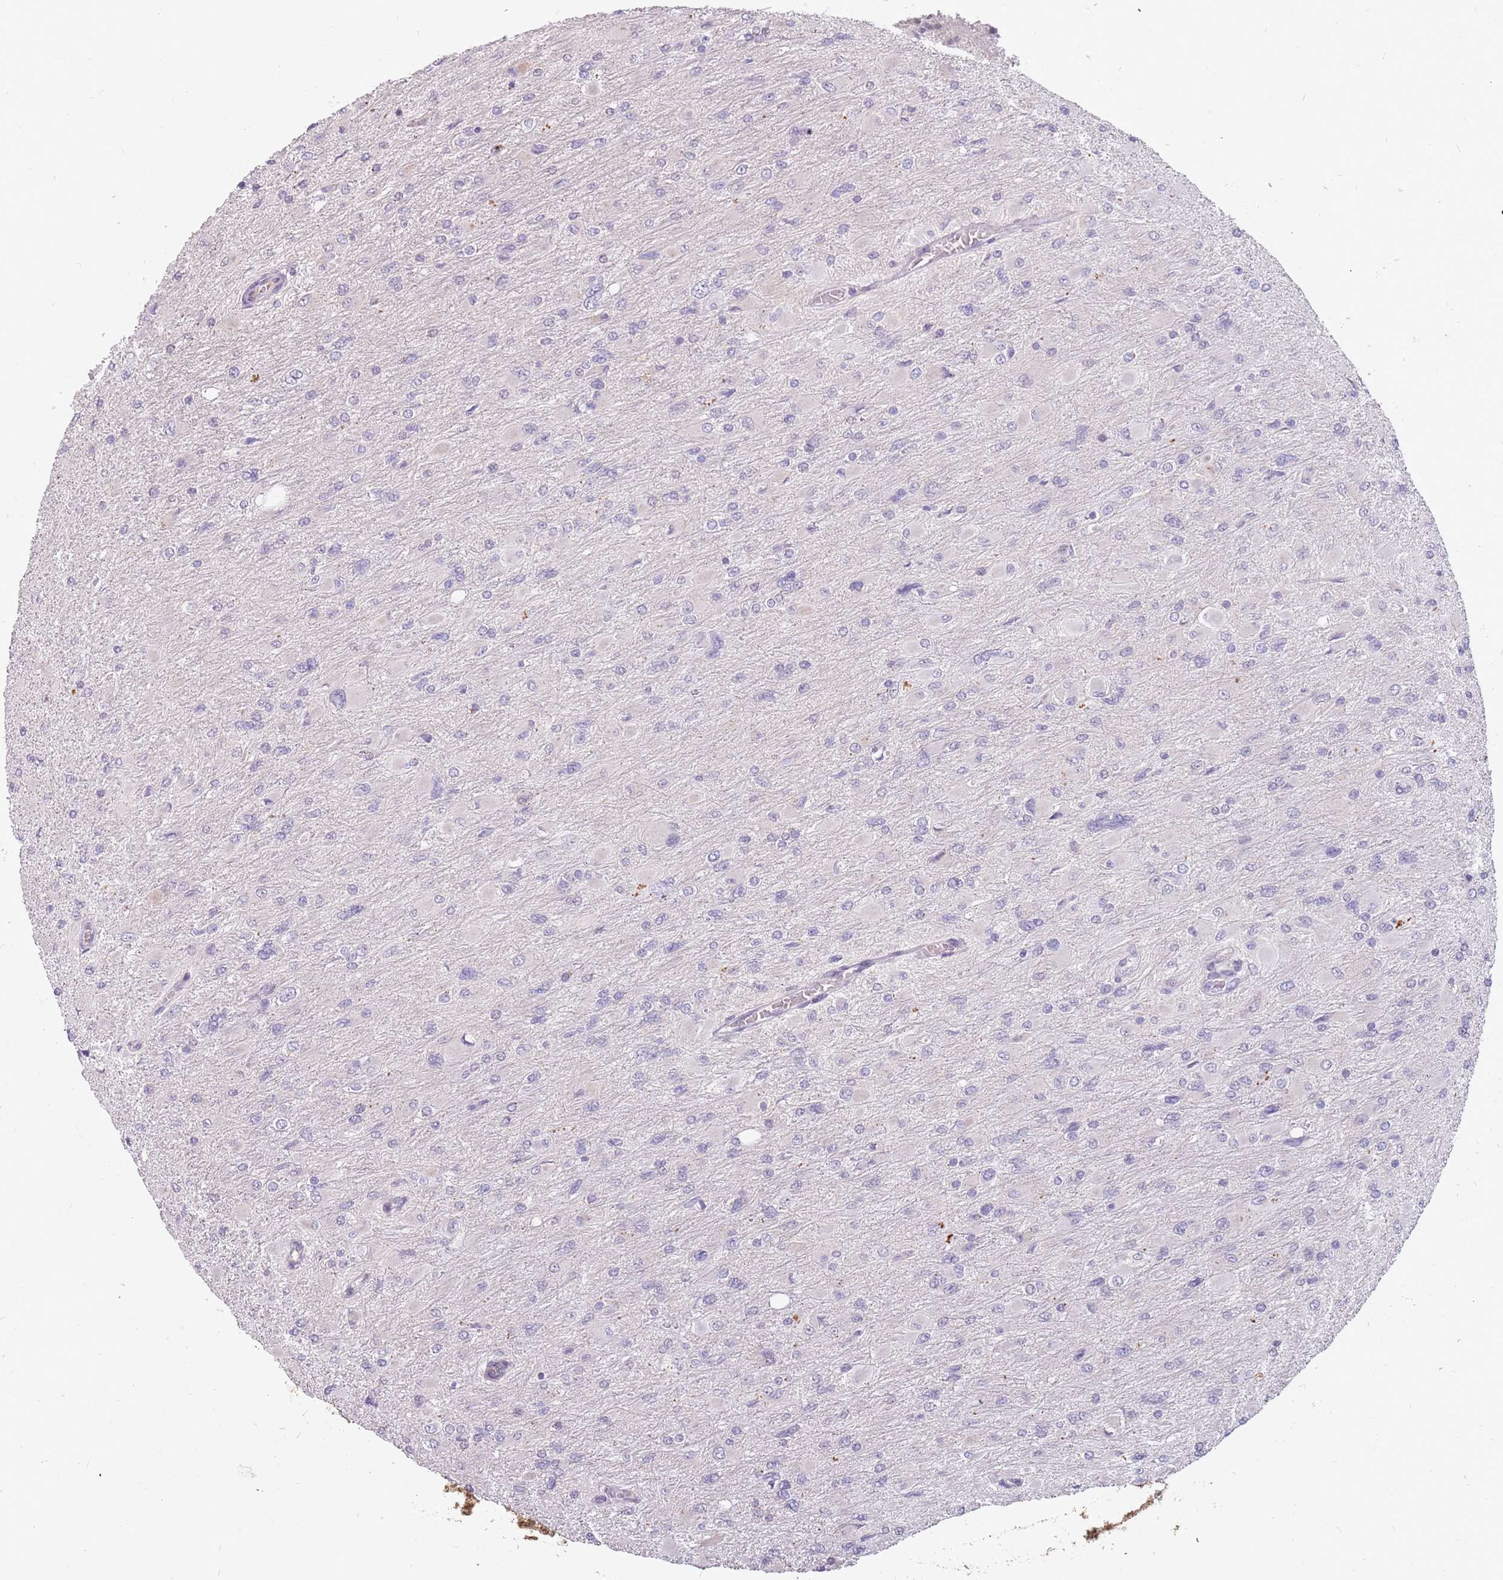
{"staining": {"intensity": "negative", "quantity": "none", "location": "none"}, "tissue": "glioma", "cell_type": "Tumor cells", "image_type": "cancer", "snomed": [{"axis": "morphology", "description": "Glioma, malignant, High grade"}, {"axis": "topography", "description": "Cerebral cortex"}], "caption": "Tumor cells are negative for brown protein staining in malignant glioma (high-grade).", "gene": "NEK6", "patient": {"sex": "female", "age": 36}}